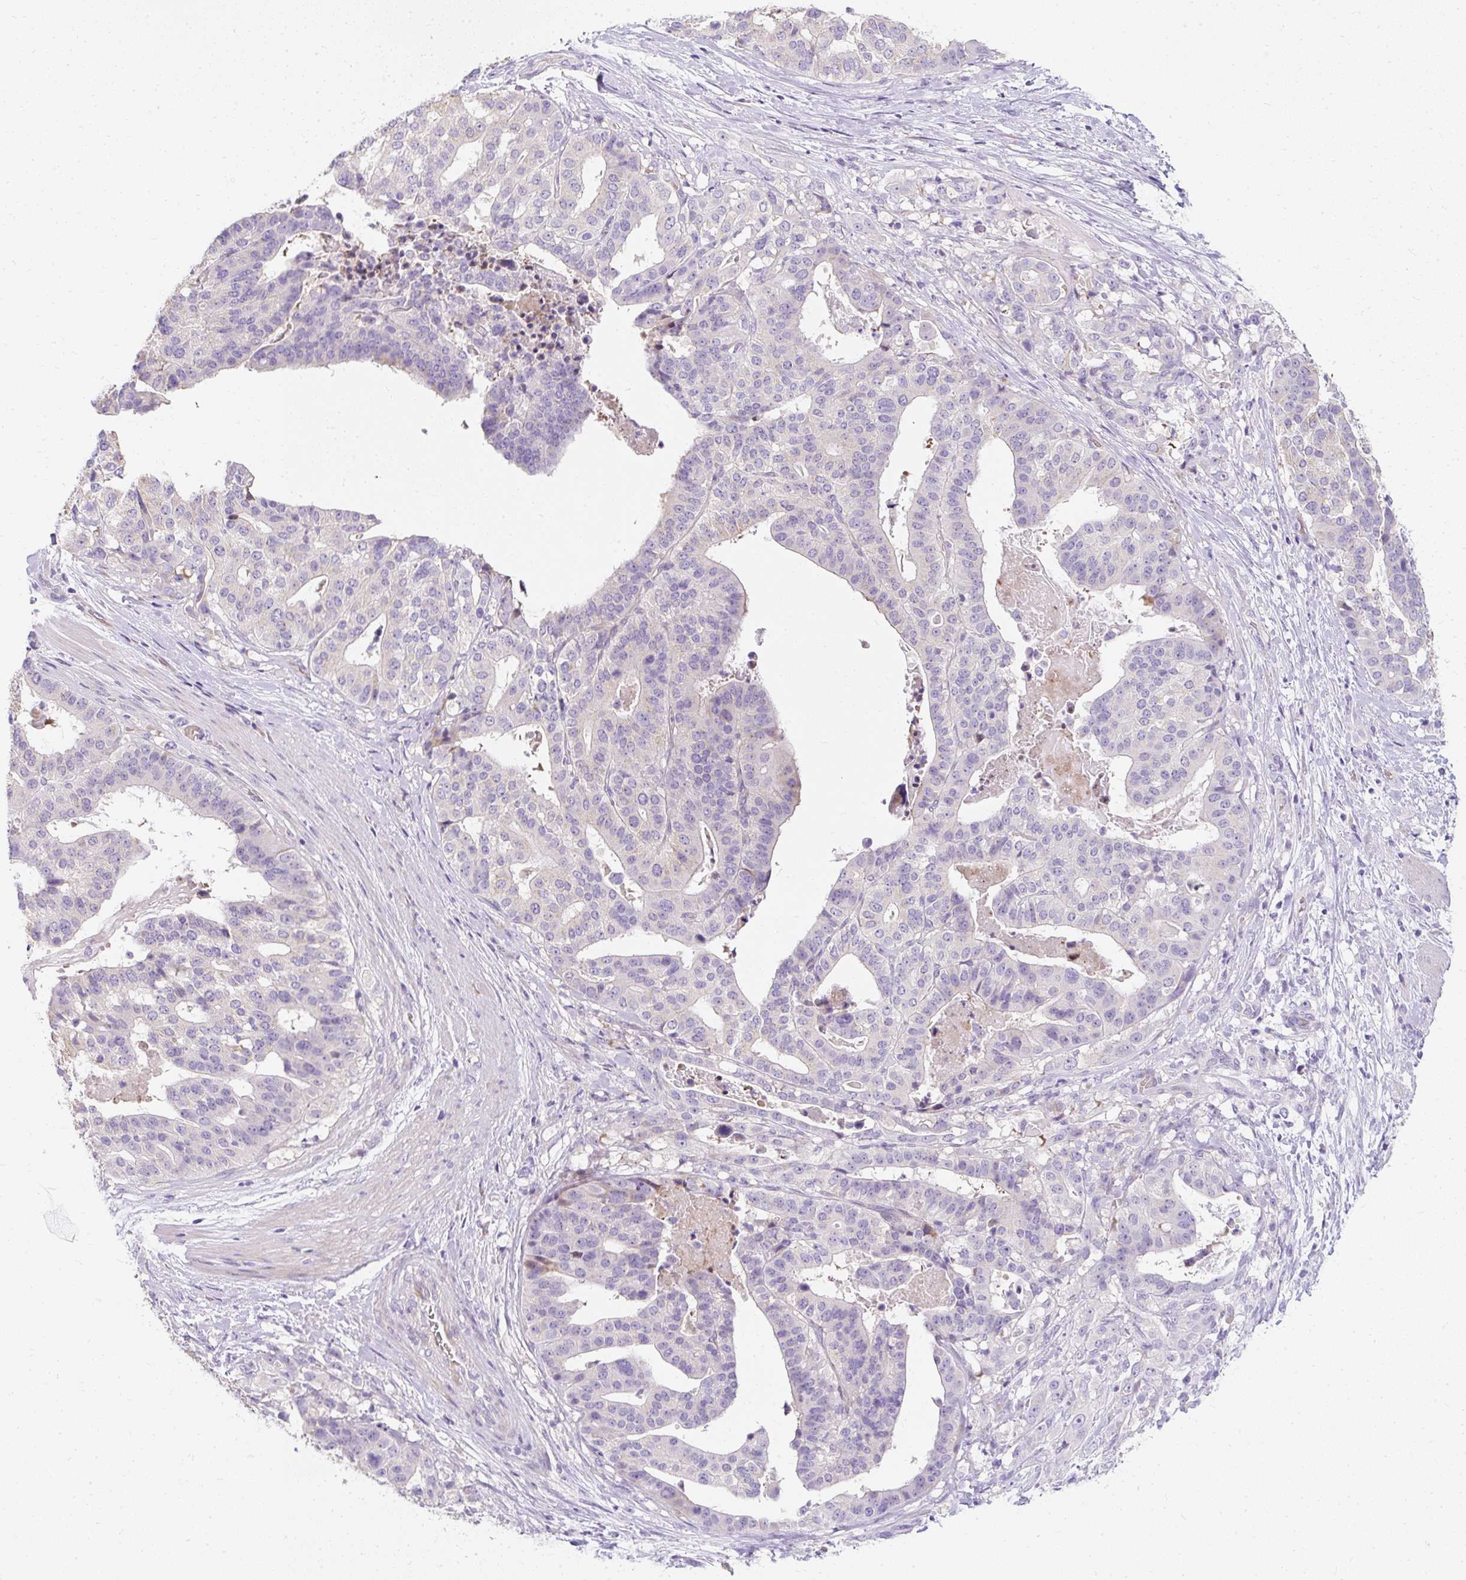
{"staining": {"intensity": "negative", "quantity": "none", "location": "none"}, "tissue": "stomach cancer", "cell_type": "Tumor cells", "image_type": "cancer", "snomed": [{"axis": "morphology", "description": "Adenocarcinoma, NOS"}, {"axis": "topography", "description": "Stomach"}], "caption": "DAB (3,3'-diaminobenzidine) immunohistochemical staining of stomach cancer reveals no significant staining in tumor cells. Brightfield microscopy of immunohistochemistry (IHC) stained with DAB (3,3'-diaminobenzidine) (brown) and hematoxylin (blue), captured at high magnification.", "gene": "DTX4", "patient": {"sex": "male", "age": 48}}